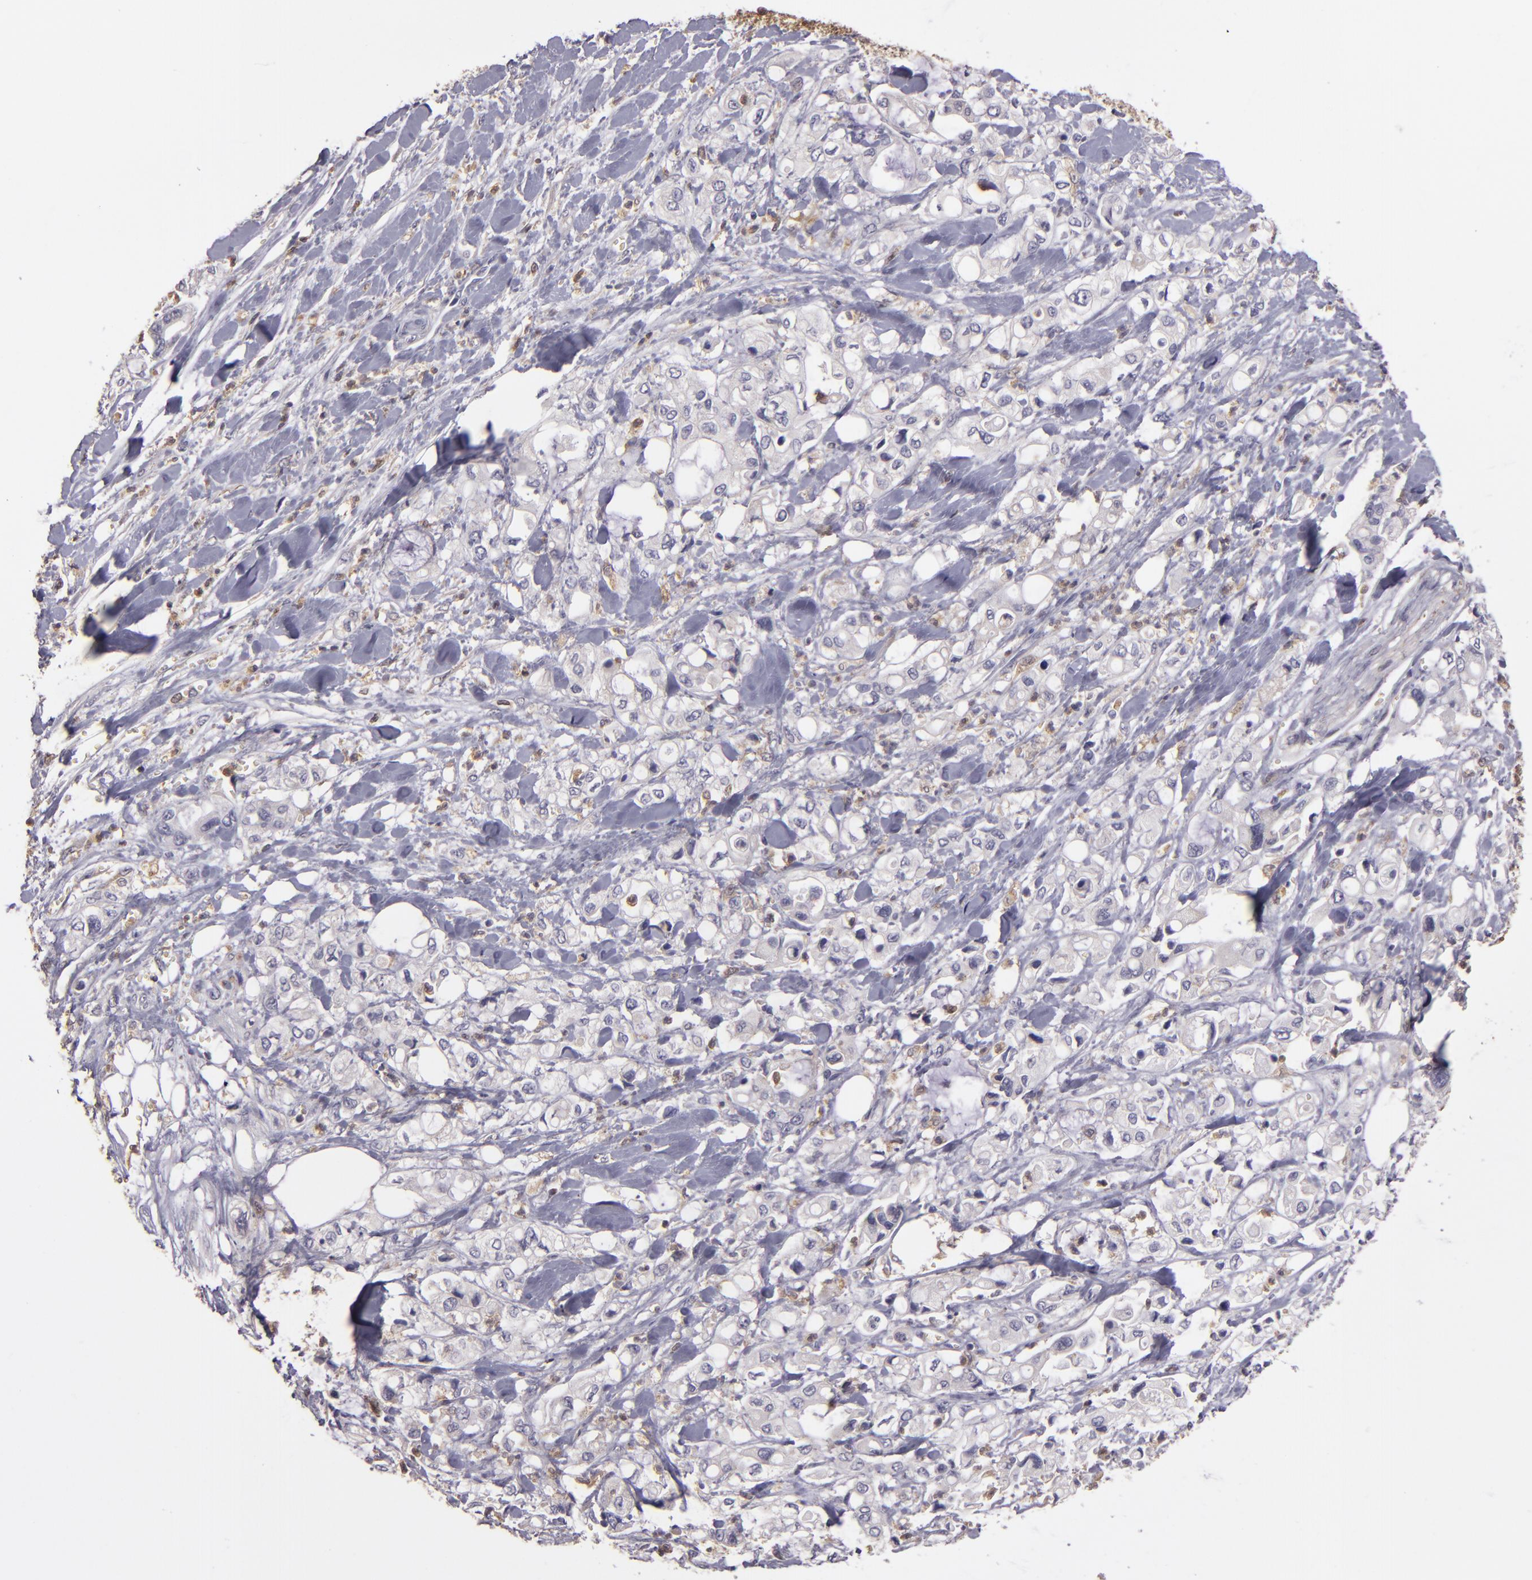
{"staining": {"intensity": "weak", "quantity": "<25%", "location": "cytoplasmic/membranous"}, "tissue": "pancreatic cancer", "cell_type": "Tumor cells", "image_type": "cancer", "snomed": [{"axis": "morphology", "description": "Adenocarcinoma, NOS"}, {"axis": "topography", "description": "Pancreas"}], "caption": "Tumor cells are negative for protein expression in human adenocarcinoma (pancreatic).", "gene": "FHIT", "patient": {"sex": "male", "age": 70}}